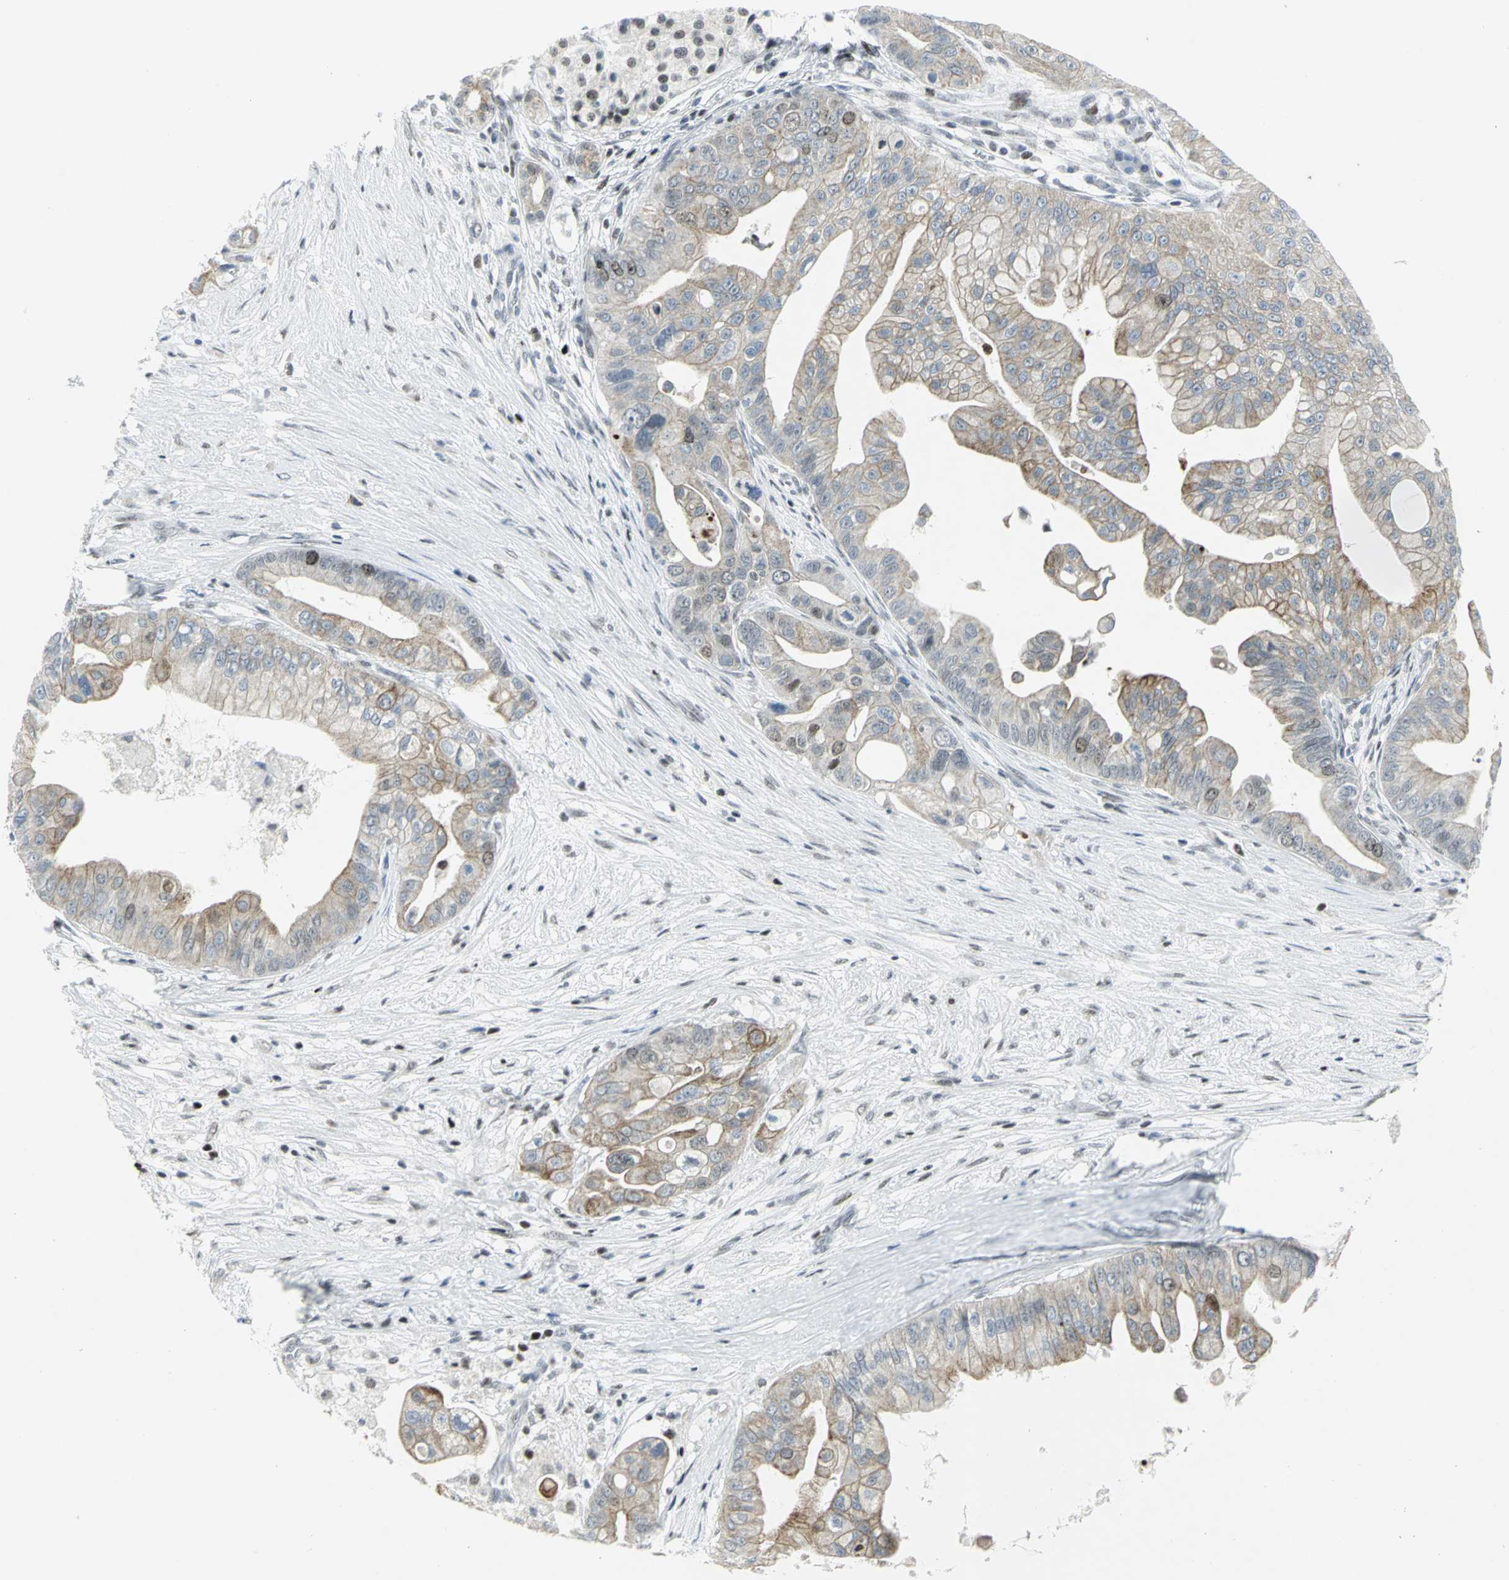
{"staining": {"intensity": "moderate", "quantity": "25%-75%", "location": "cytoplasmic/membranous,nuclear"}, "tissue": "pancreatic cancer", "cell_type": "Tumor cells", "image_type": "cancer", "snomed": [{"axis": "morphology", "description": "Adenocarcinoma, NOS"}, {"axis": "topography", "description": "Pancreas"}], "caption": "Pancreatic cancer (adenocarcinoma) tissue reveals moderate cytoplasmic/membranous and nuclear expression in about 25%-75% of tumor cells, visualized by immunohistochemistry.", "gene": "RPA1", "patient": {"sex": "female", "age": 75}}